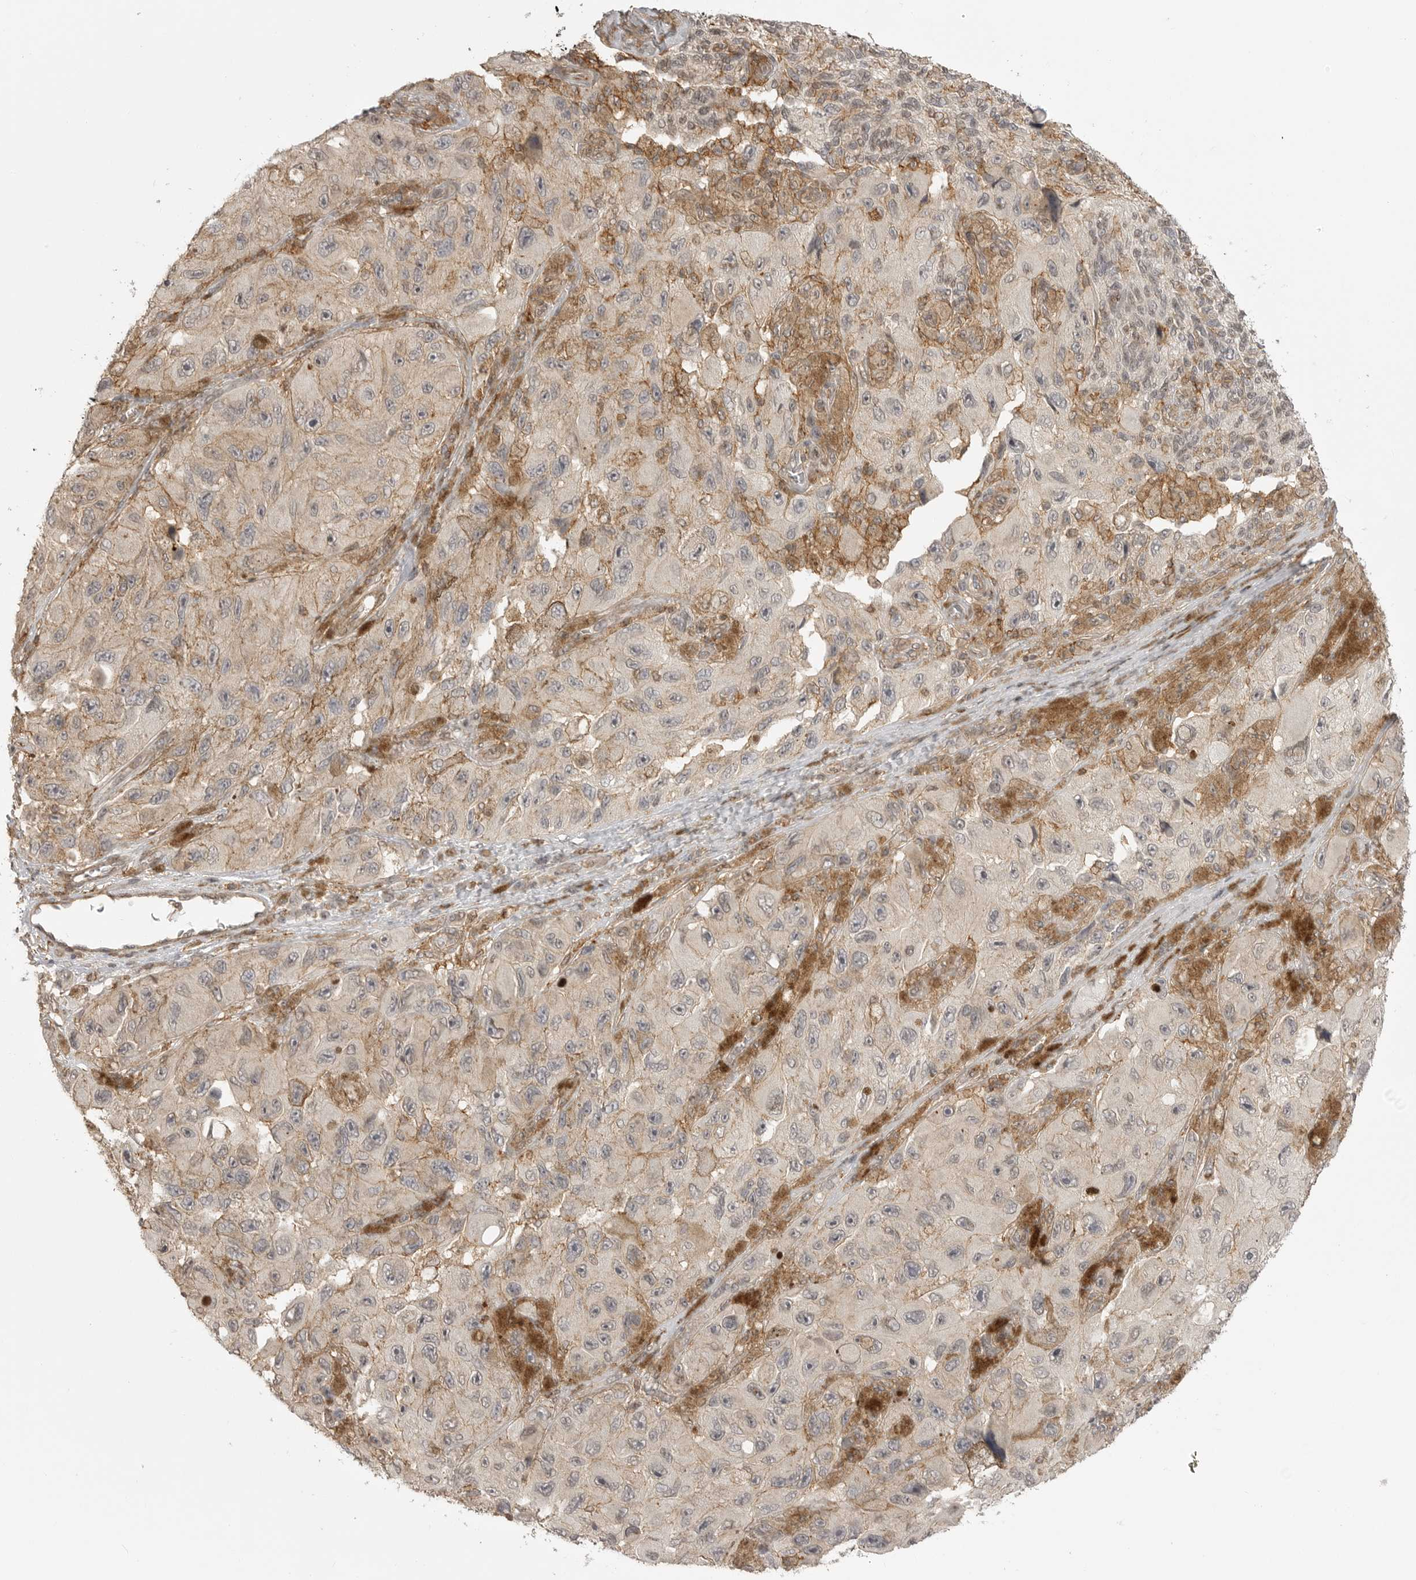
{"staining": {"intensity": "weak", "quantity": ">75%", "location": "cytoplasmic/membranous"}, "tissue": "melanoma", "cell_type": "Tumor cells", "image_type": "cancer", "snomed": [{"axis": "morphology", "description": "Malignant melanoma, NOS"}, {"axis": "topography", "description": "Skin"}], "caption": "IHC micrograph of malignant melanoma stained for a protein (brown), which shows low levels of weak cytoplasmic/membranous positivity in about >75% of tumor cells.", "gene": "GPC2", "patient": {"sex": "female", "age": 73}}